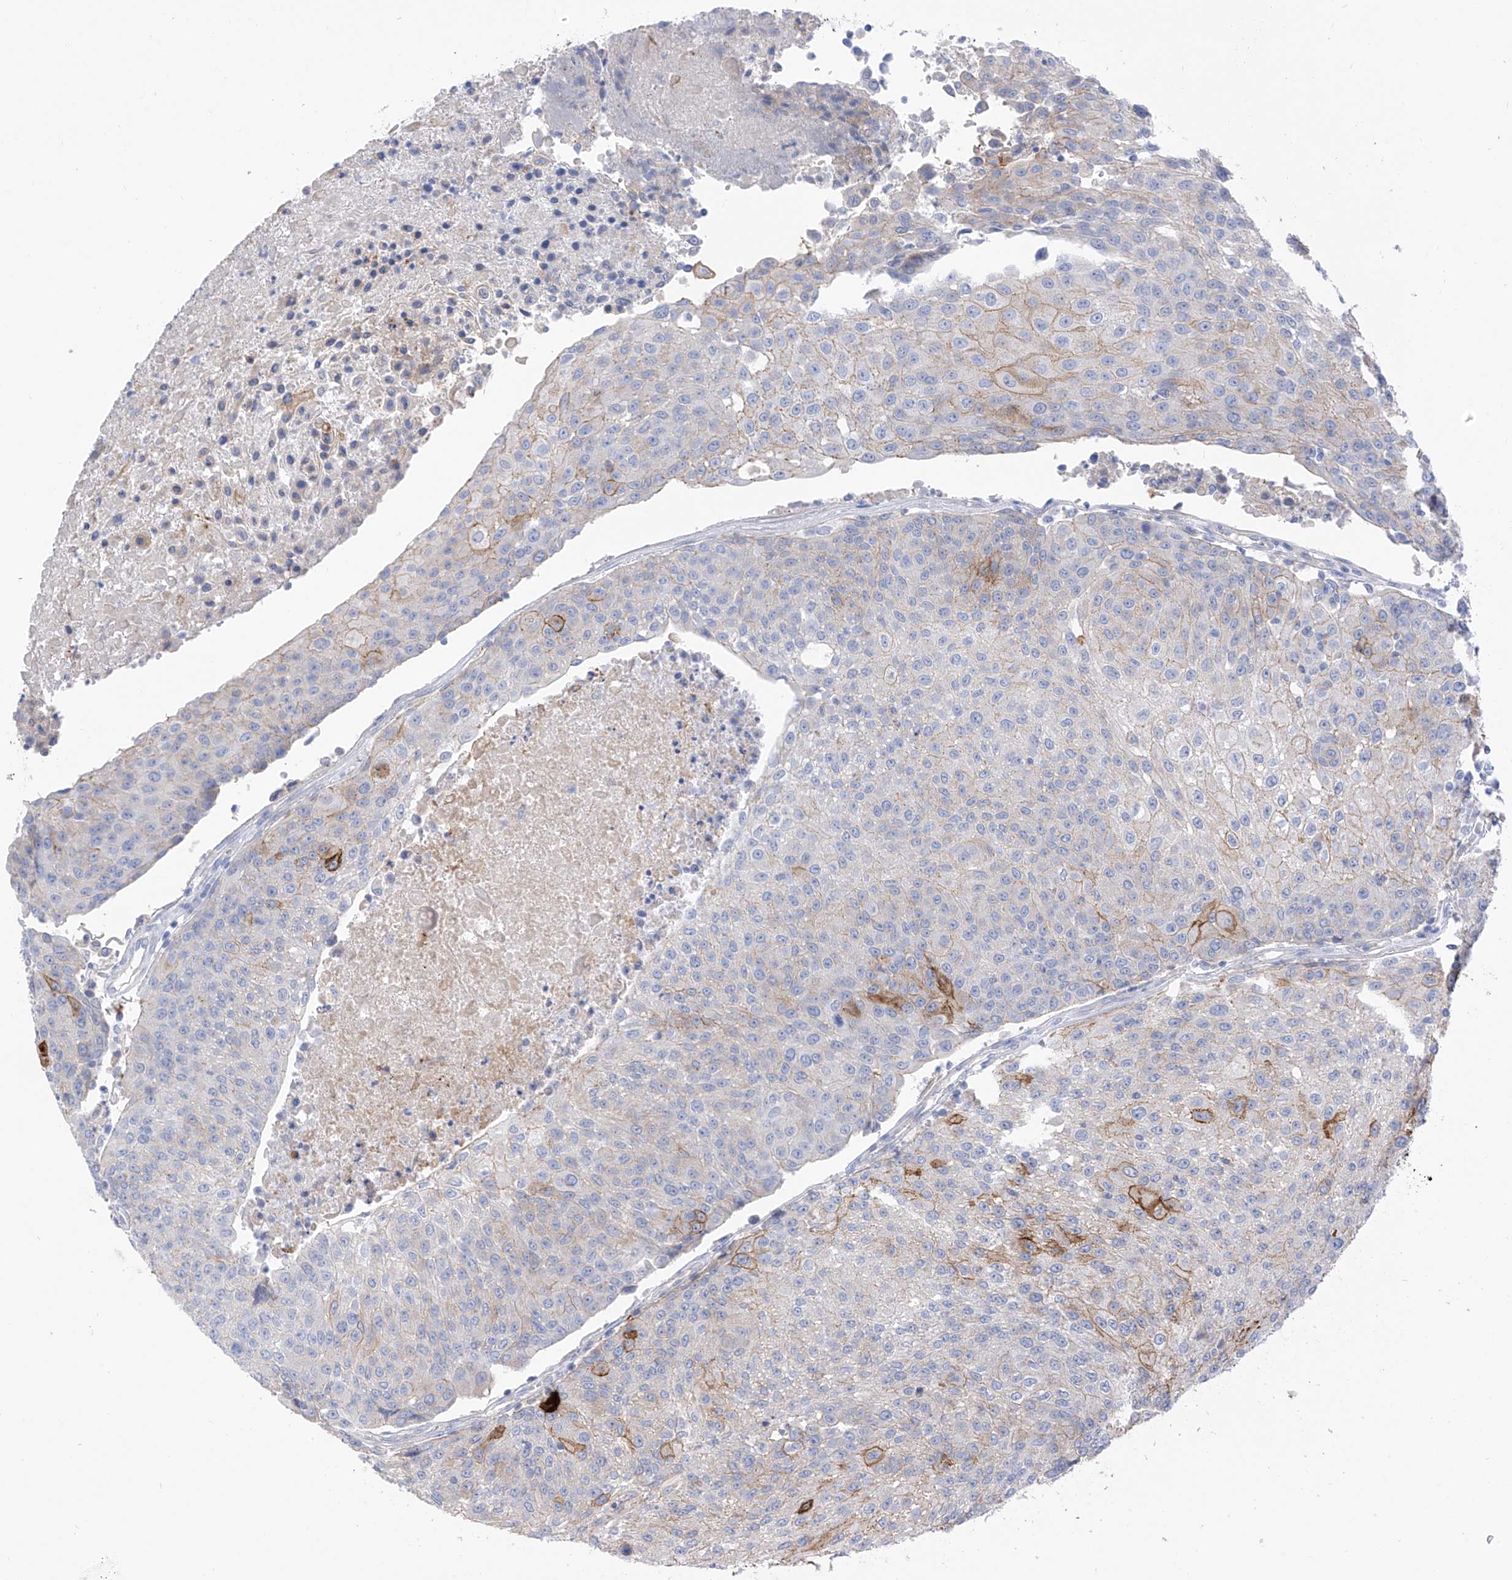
{"staining": {"intensity": "moderate", "quantity": "<25%", "location": "cytoplasmic/membranous"}, "tissue": "urothelial cancer", "cell_type": "Tumor cells", "image_type": "cancer", "snomed": [{"axis": "morphology", "description": "Urothelial carcinoma, High grade"}, {"axis": "topography", "description": "Urinary bladder"}], "caption": "Human urothelial cancer stained for a protein (brown) exhibits moderate cytoplasmic/membranous positive expression in approximately <25% of tumor cells.", "gene": "ITGA9", "patient": {"sex": "female", "age": 85}}